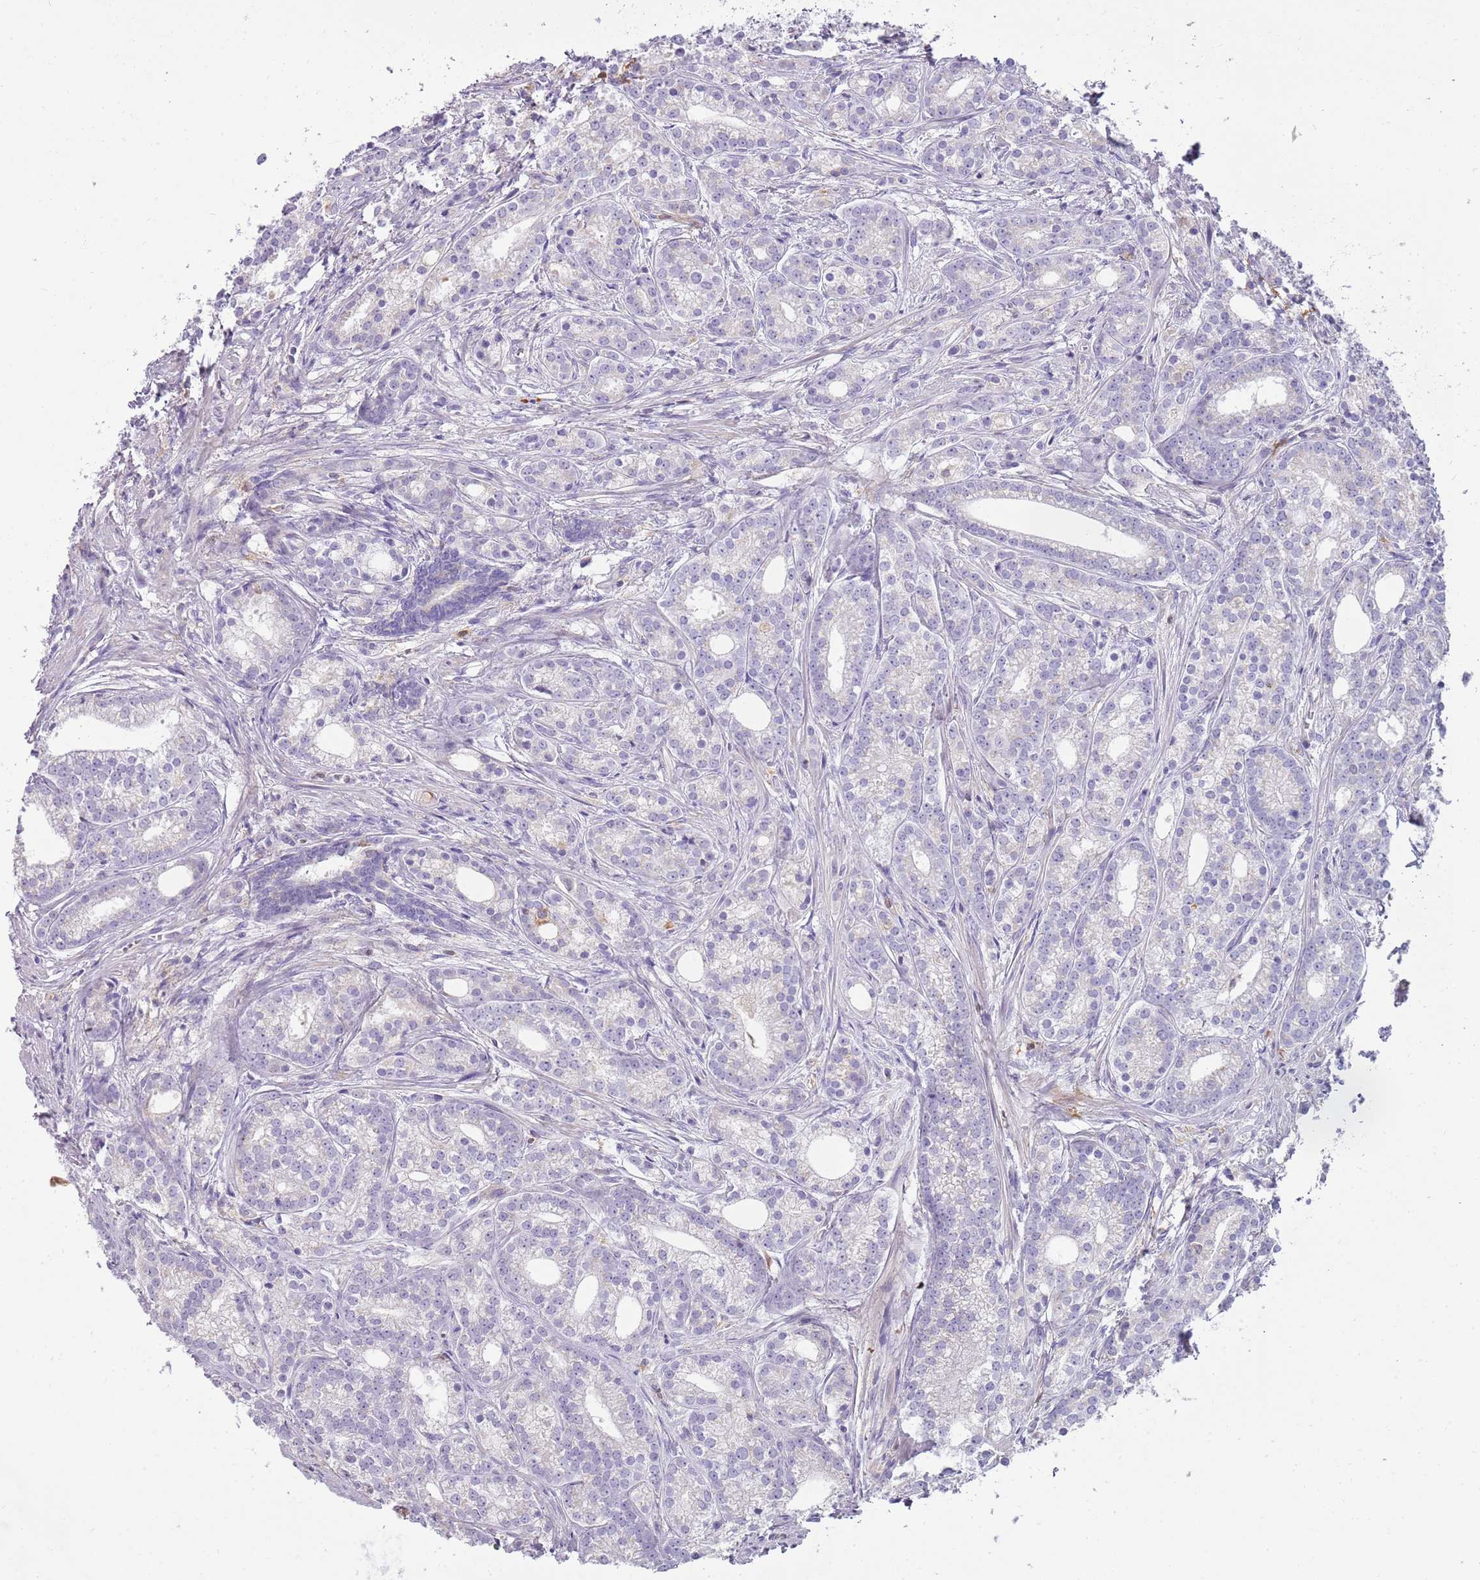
{"staining": {"intensity": "negative", "quantity": "none", "location": "none"}, "tissue": "prostate cancer", "cell_type": "Tumor cells", "image_type": "cancer", "snomed": [{"axis": "morphology", "description": "Adenocarcinoma, Low grade"}, {"axis": "topography", "description": "Prostate"}], "caption": "Image shows no significant protein staining in tumor cells of prostate low-grade adenocarcinoma. (DAB immunohistochemistry (IHC), high magnification).", "gene": "DIPK1C", "patient": {"sex": "male", "age": 71}}